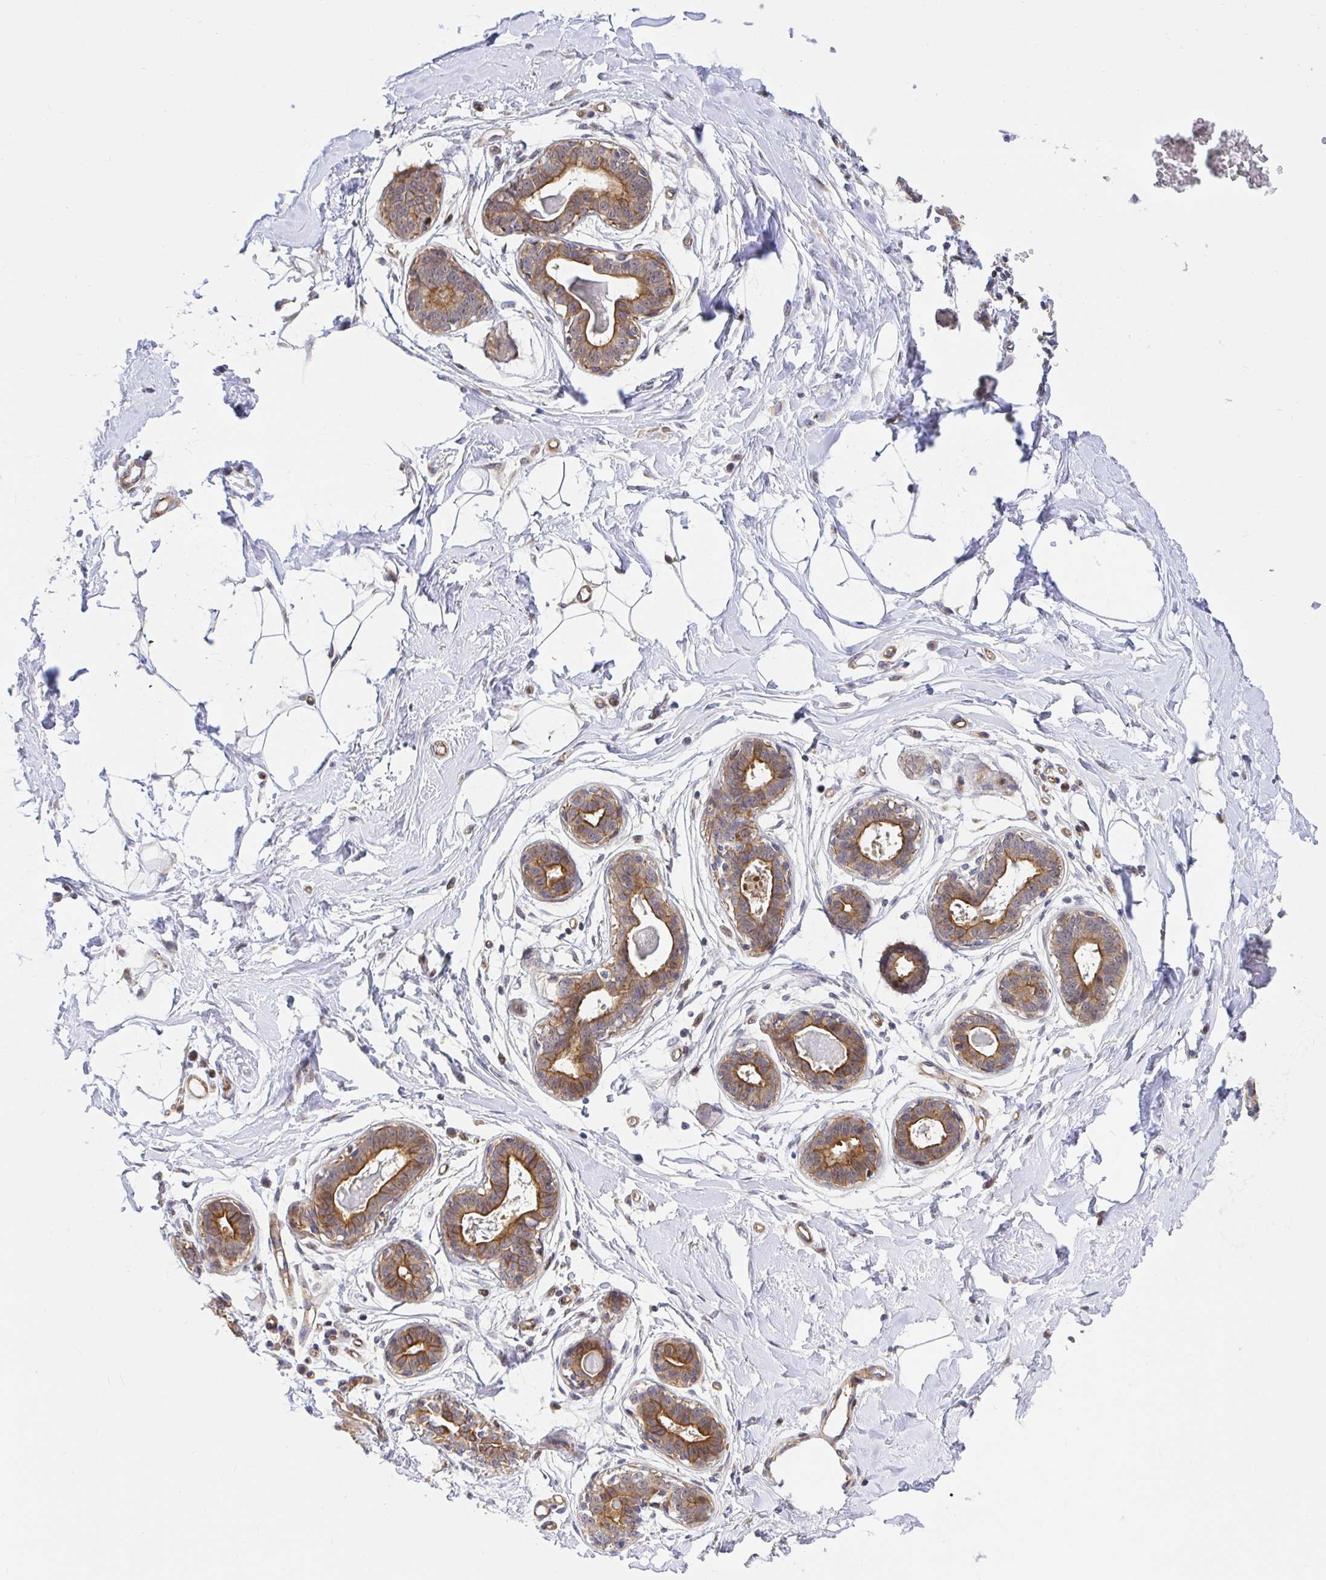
{"staining": {"intensity": "negative", "quantity": "none", "location": "none"}, "tissue": "breast", "cell_type": "Adipocytes", "image_type": "normal", "snomed": [{"axis": "morphology", "description": "Normal tissue, NOS"}, {"axis": "topography", "description": "Breast"}], "caption": "There is no significant expression in adipocytes of breast.", "gene": "TRIM55", "patient": {"sex": "female", "age": 45}}